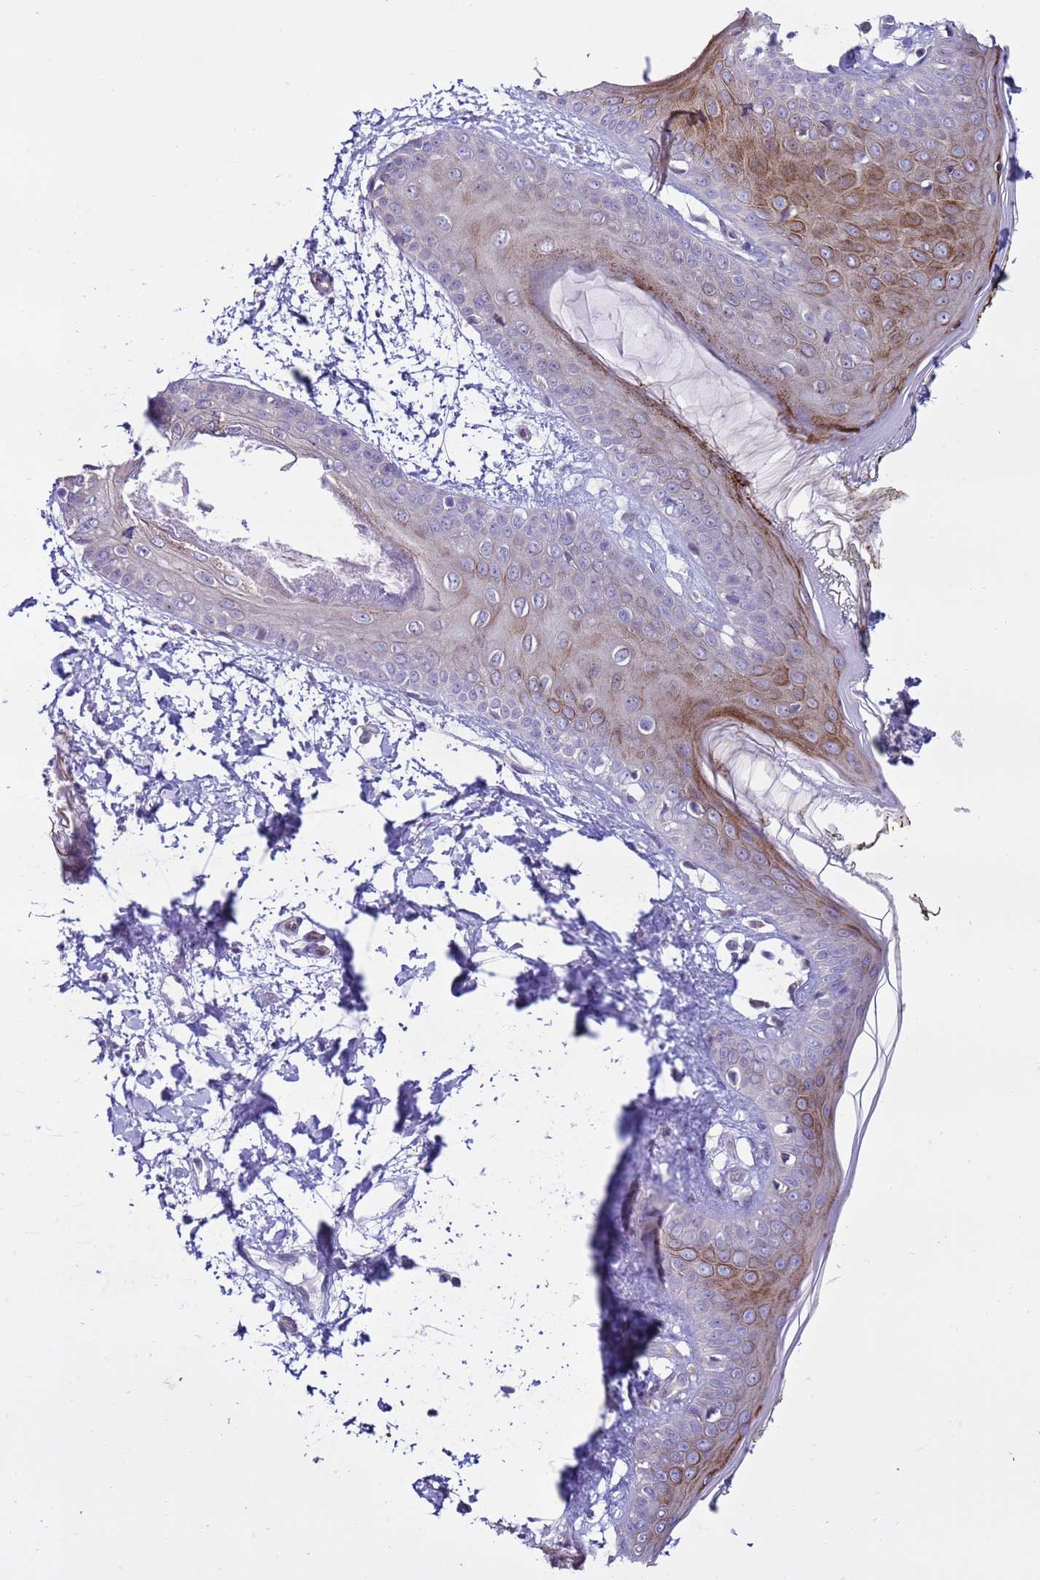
{"staining": {"intensity": "weak", "quantity": ">75%", "location": "cytoplasmic/membranous"}, "tissue": "skin", "cell_type": "Fibroblasts", "image_type": "normal", "snomed": [{"axis": "morphology", "description": "Normal tissue, NOS"}, {"axis": "topography", "description": "Skin"}], "caption": "Benign skin displays weak cytoplasmic/membranous positivity in approximately >75% of fibroblasts.", "gene": "GEN1", "patient": {"sex": "female", "age": 34}}